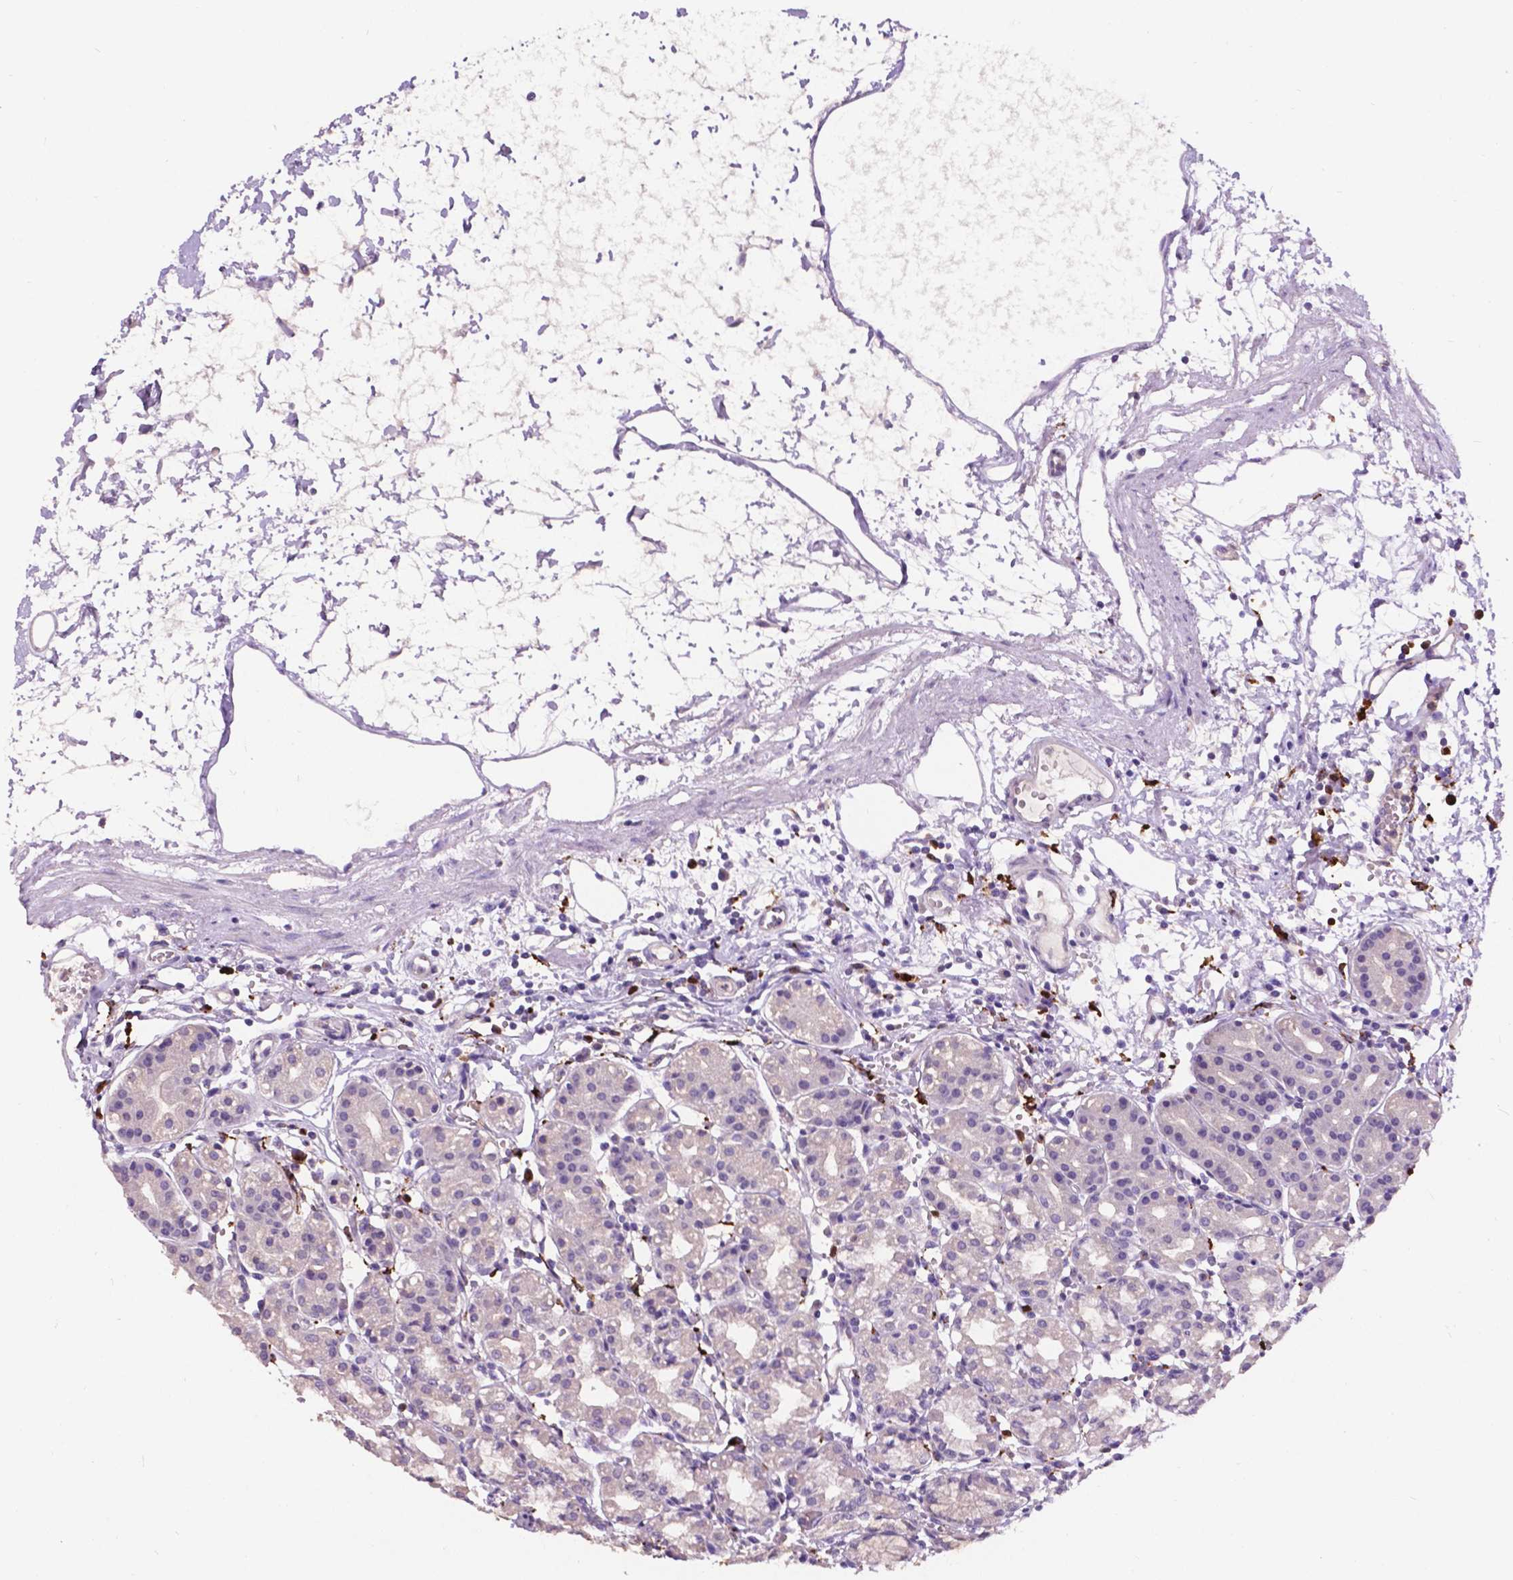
{"staining": {"intensity": "weak", "quantity": "<25%", "location": "cytoplasmic/membranous"}, "tissue": "stomach", "cell_type": "Glandular cells", "image_type": "normal", "snomed": [{"axis": "morphology", "description": "Normal tissue, NOS"}, {"axis": "topography", "description": "Skeletal muscle"}, {"axis": "topography", "description": "Stomach"}], "caption": "An image of stomach stained for a protein exhibits no brown staining in glandular cells. (Brightfield microscopy of DAB (3,3'-diaminobenzidine) immunohistochemistry at high magnification).", "gene": "PLSCR1", "patient": {"sex": "female", "age": 57}}